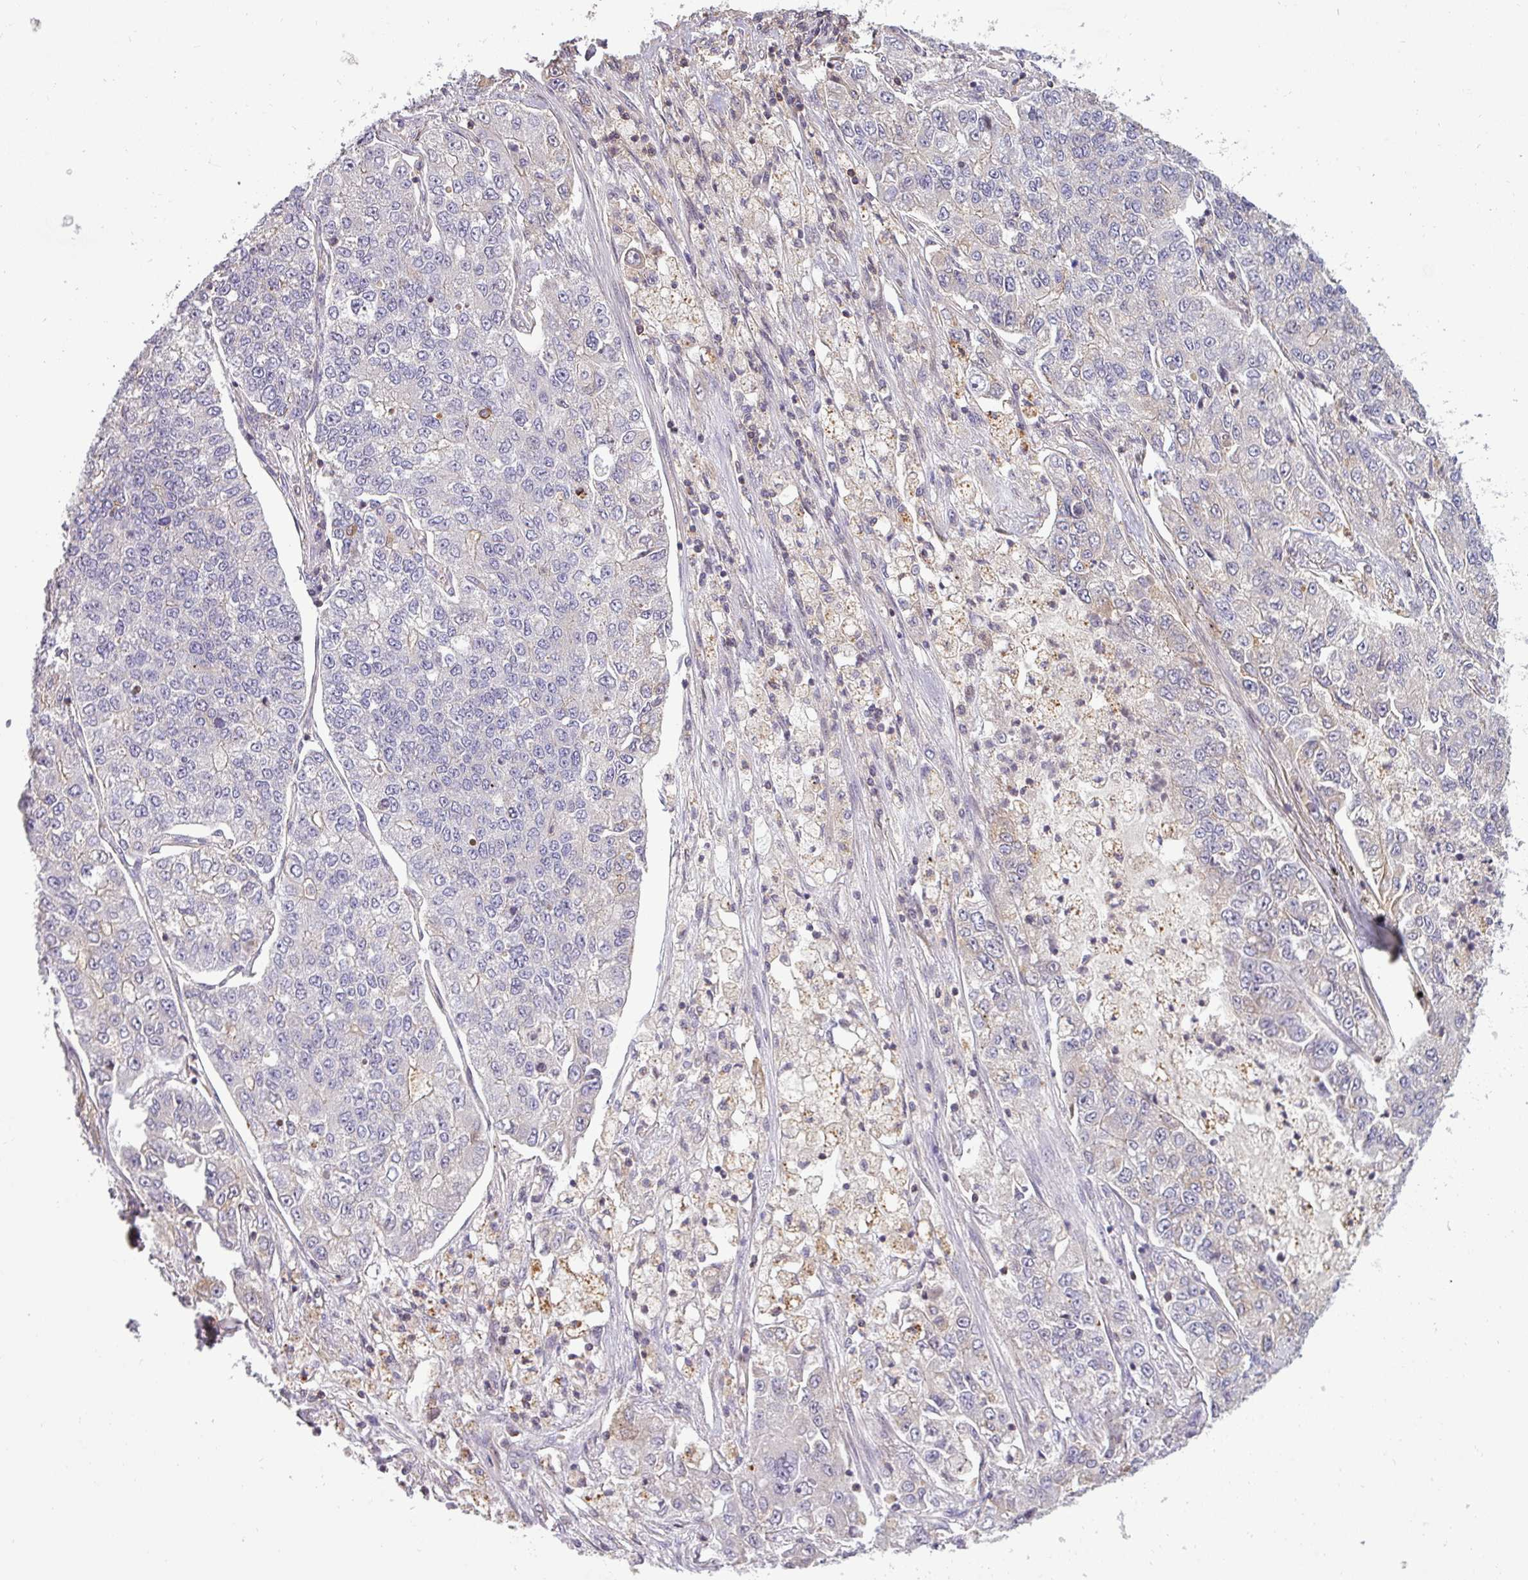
{"staining": {"intensity": "negative", "quantity": "none", "location": "none"}, "tissue": "lung cancer", "cell_type": "Tumor cells", "image_type": "cancer", "snomed": [{"axis": "morphology", "description": "Adenocarcinoma, NOS"}, {"axis": "topography", "description": "Lung"}], "caption": "This histopathology image is of lung cancer stained with immunohistochemistry to label a protein in brown with the nuclei are counter-stained blue. There is no positivity in tumor cells.", "gene": "ZNF835", "patient": {"sex": "male", "age": 49}}